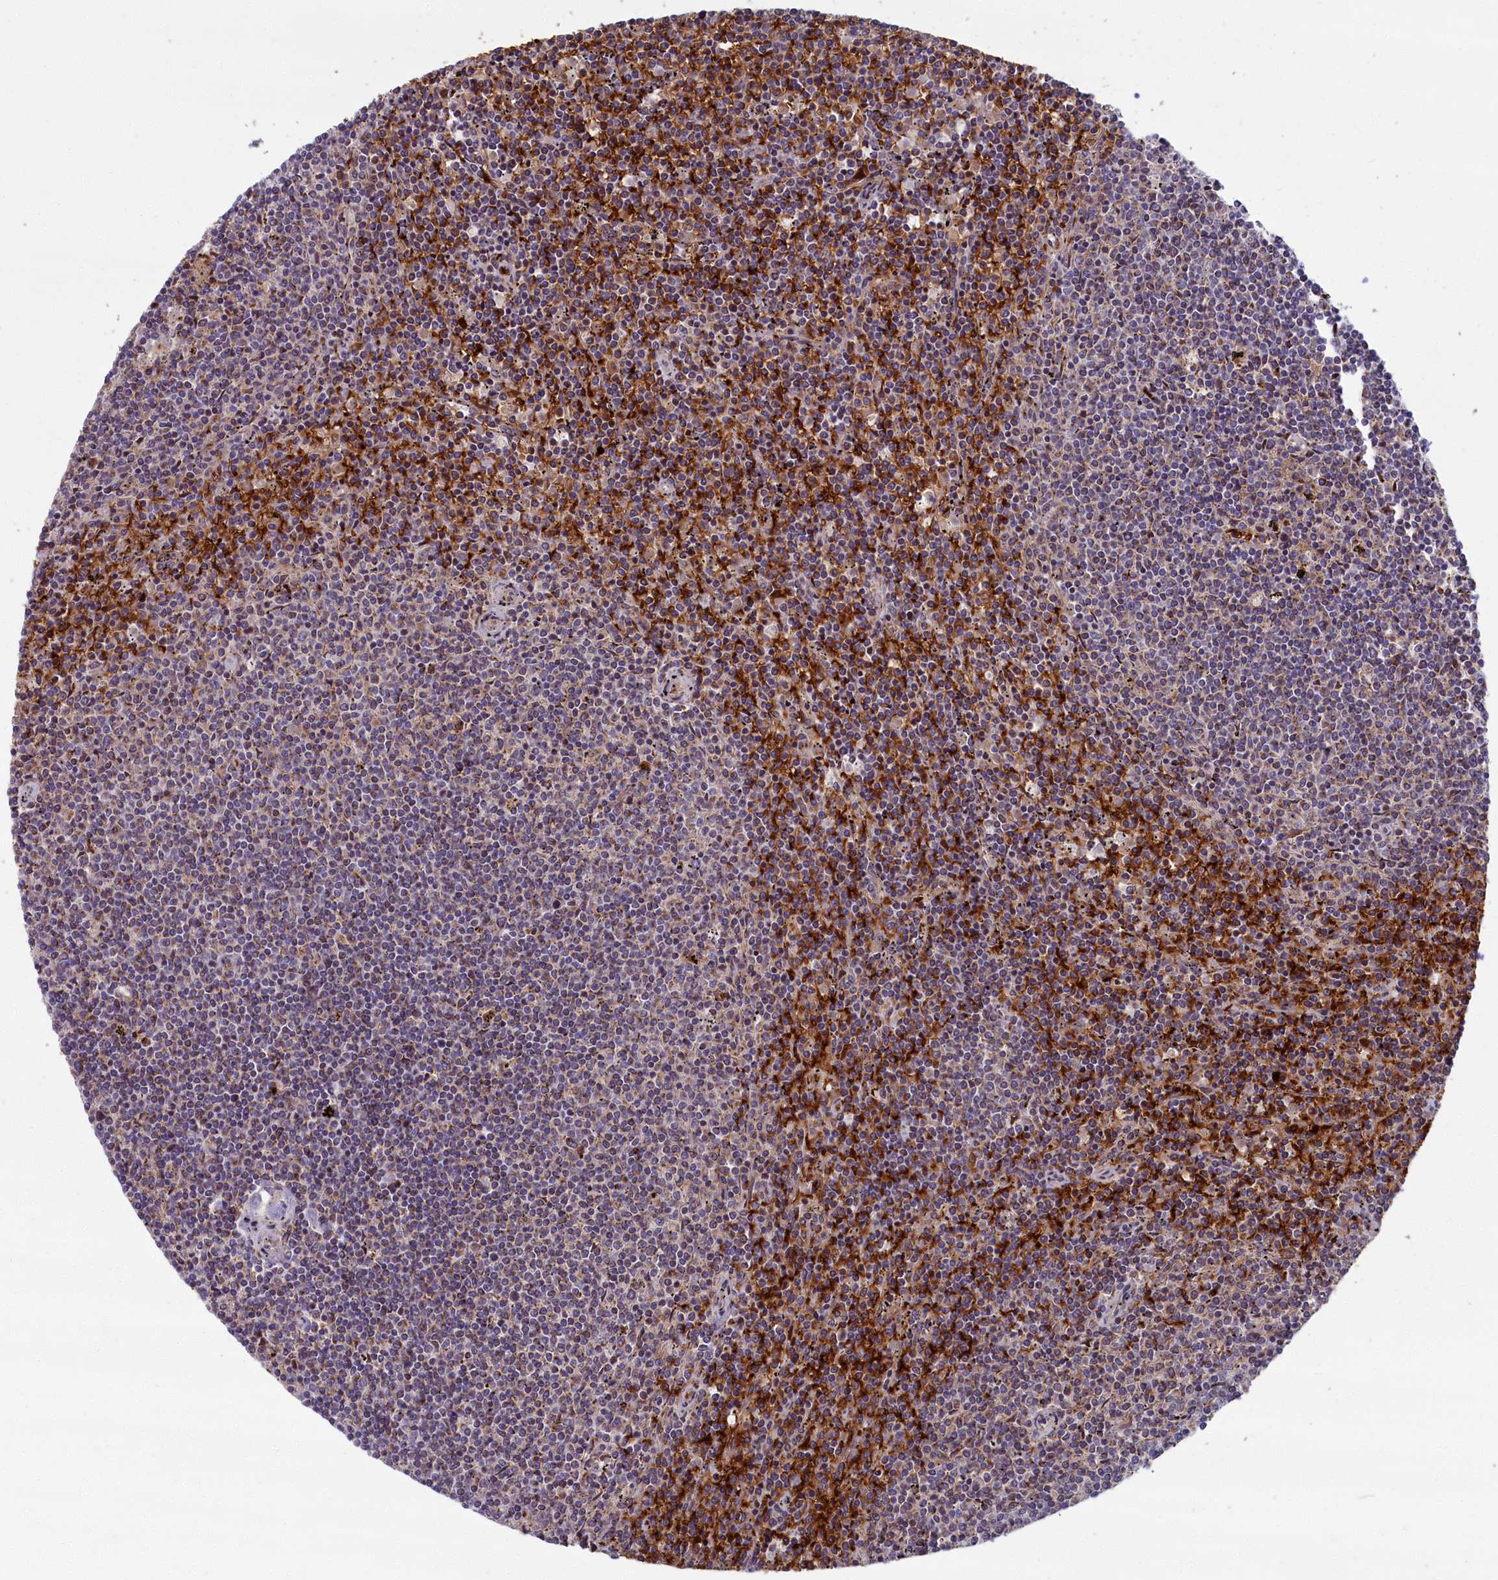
{"staining": {"intensity": "weak", "quantity": "25%-75%", "location": "cytoplasmic/membranous"}, "tissue": "lymphoma", "cell_type": "Tumor cells", "image_type": "cancer", "snomed": [{"axis": "morphology", "description": "Malignant lymphoma, non-Hodgkin's type, Low grade"}, {"axis": "topography", "description": "Spleen"}], "caption": "Lymphoma was stained to show a protein in brown. There is low levels of weak cytoplasmic/membranous expression in about 25%-75% of tumor cells. (DAB = brown stain, brightfield microscopy at high magnification).", "gene": "BLVRB", "patient": {"sex": "female", "age": 50}}